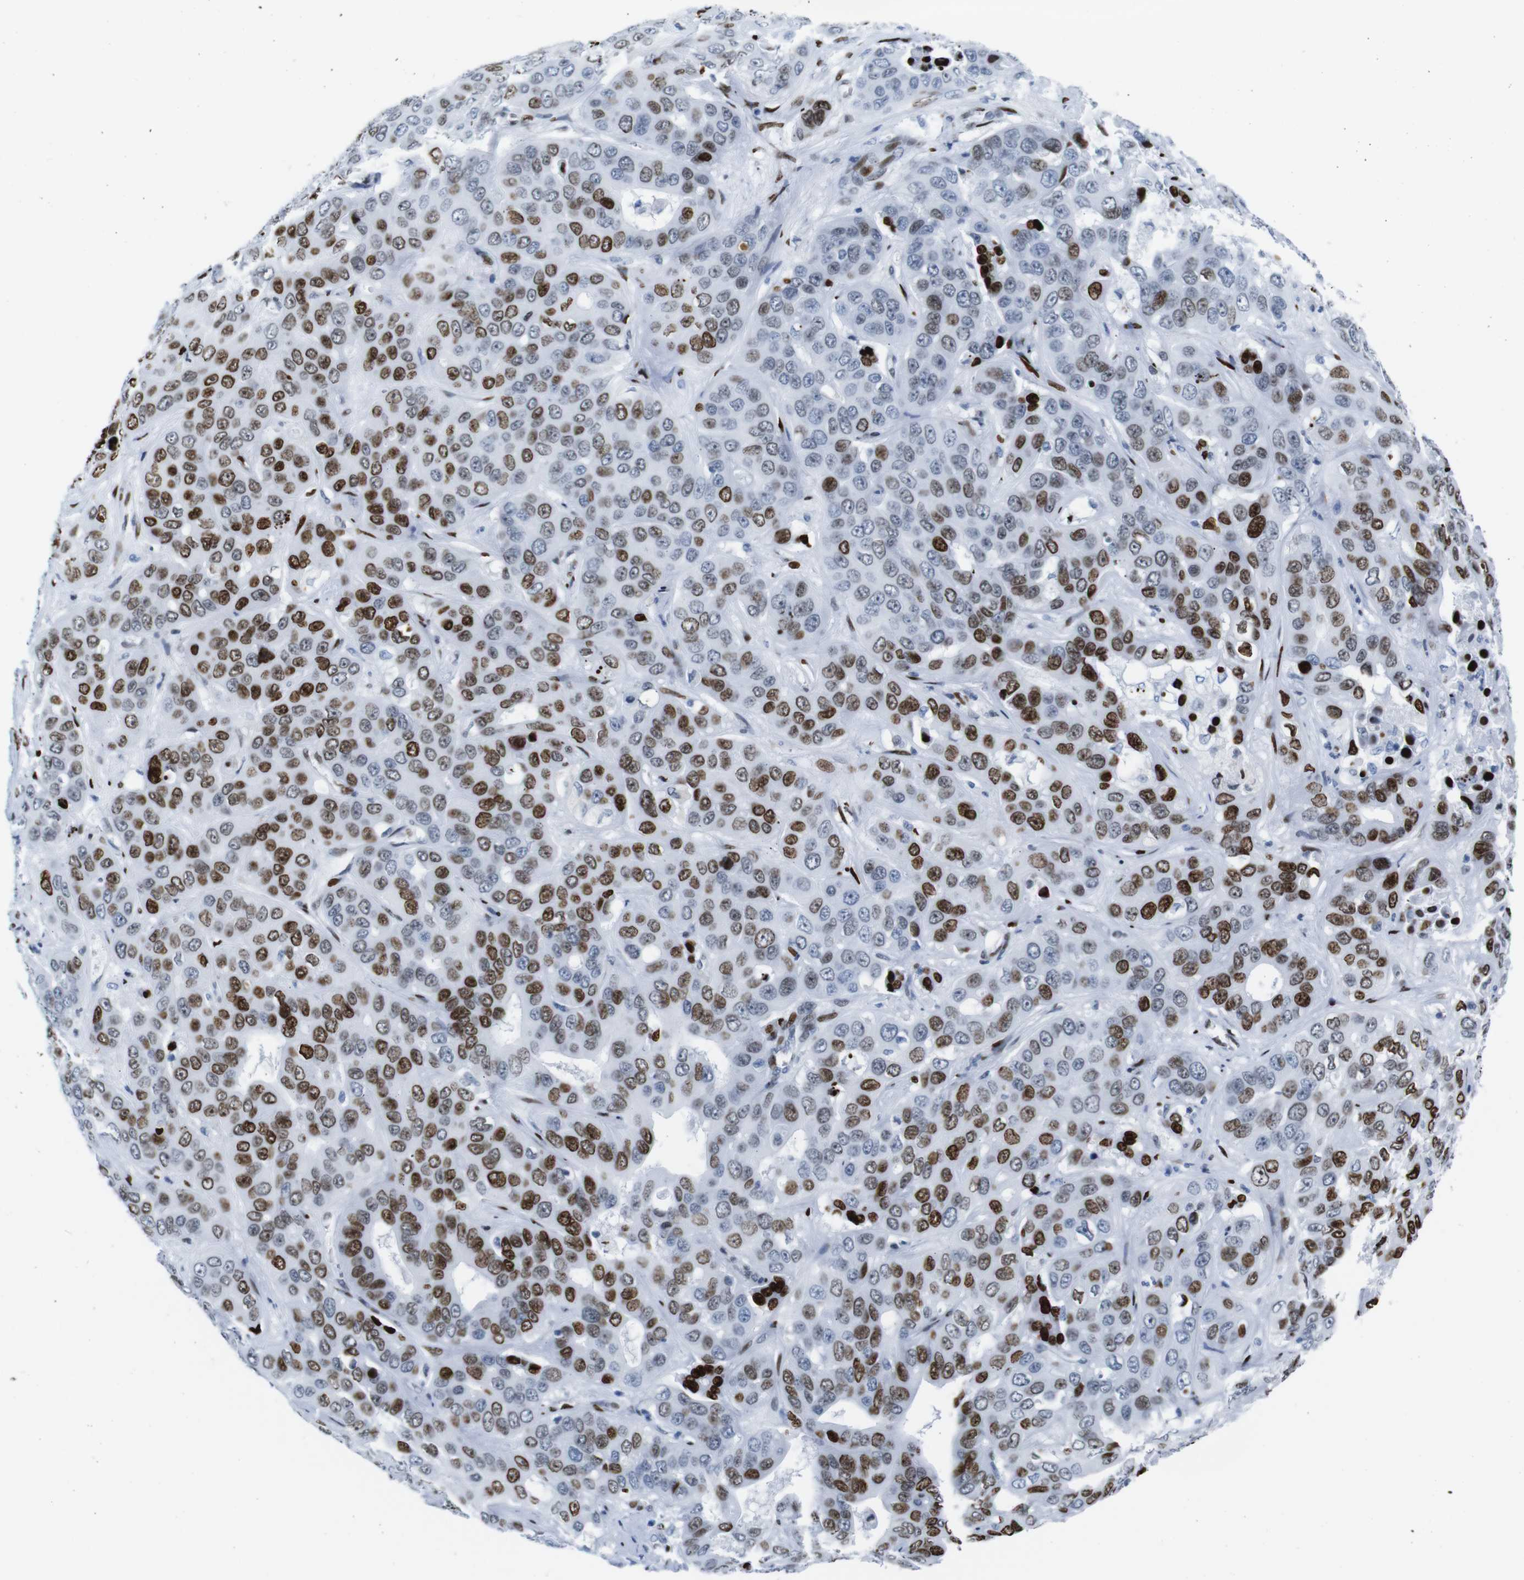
{"staining": {"intensity": "strong", "quantity": "25%-75%", "location": "nuclear"}, "tissue": "liver cancer", "cell_type": "Tumor cells", "image_type": "cancer", "snomed": [{"axis": "morphology", "description": "Cholangiocarcinoma"}, {"axis": "topography", "description": "Liver"}], "caption": "DAB (3,3'-diaminobenzidine) immunohistochemical staining of liver cancer (cholangiocarcinoma) demonstrates strong nuclear protein positivity in approximately 25%-75% of tumor cells.", "gene": "NPIPB15", "patient": {"sex": "female", "age": 52}}